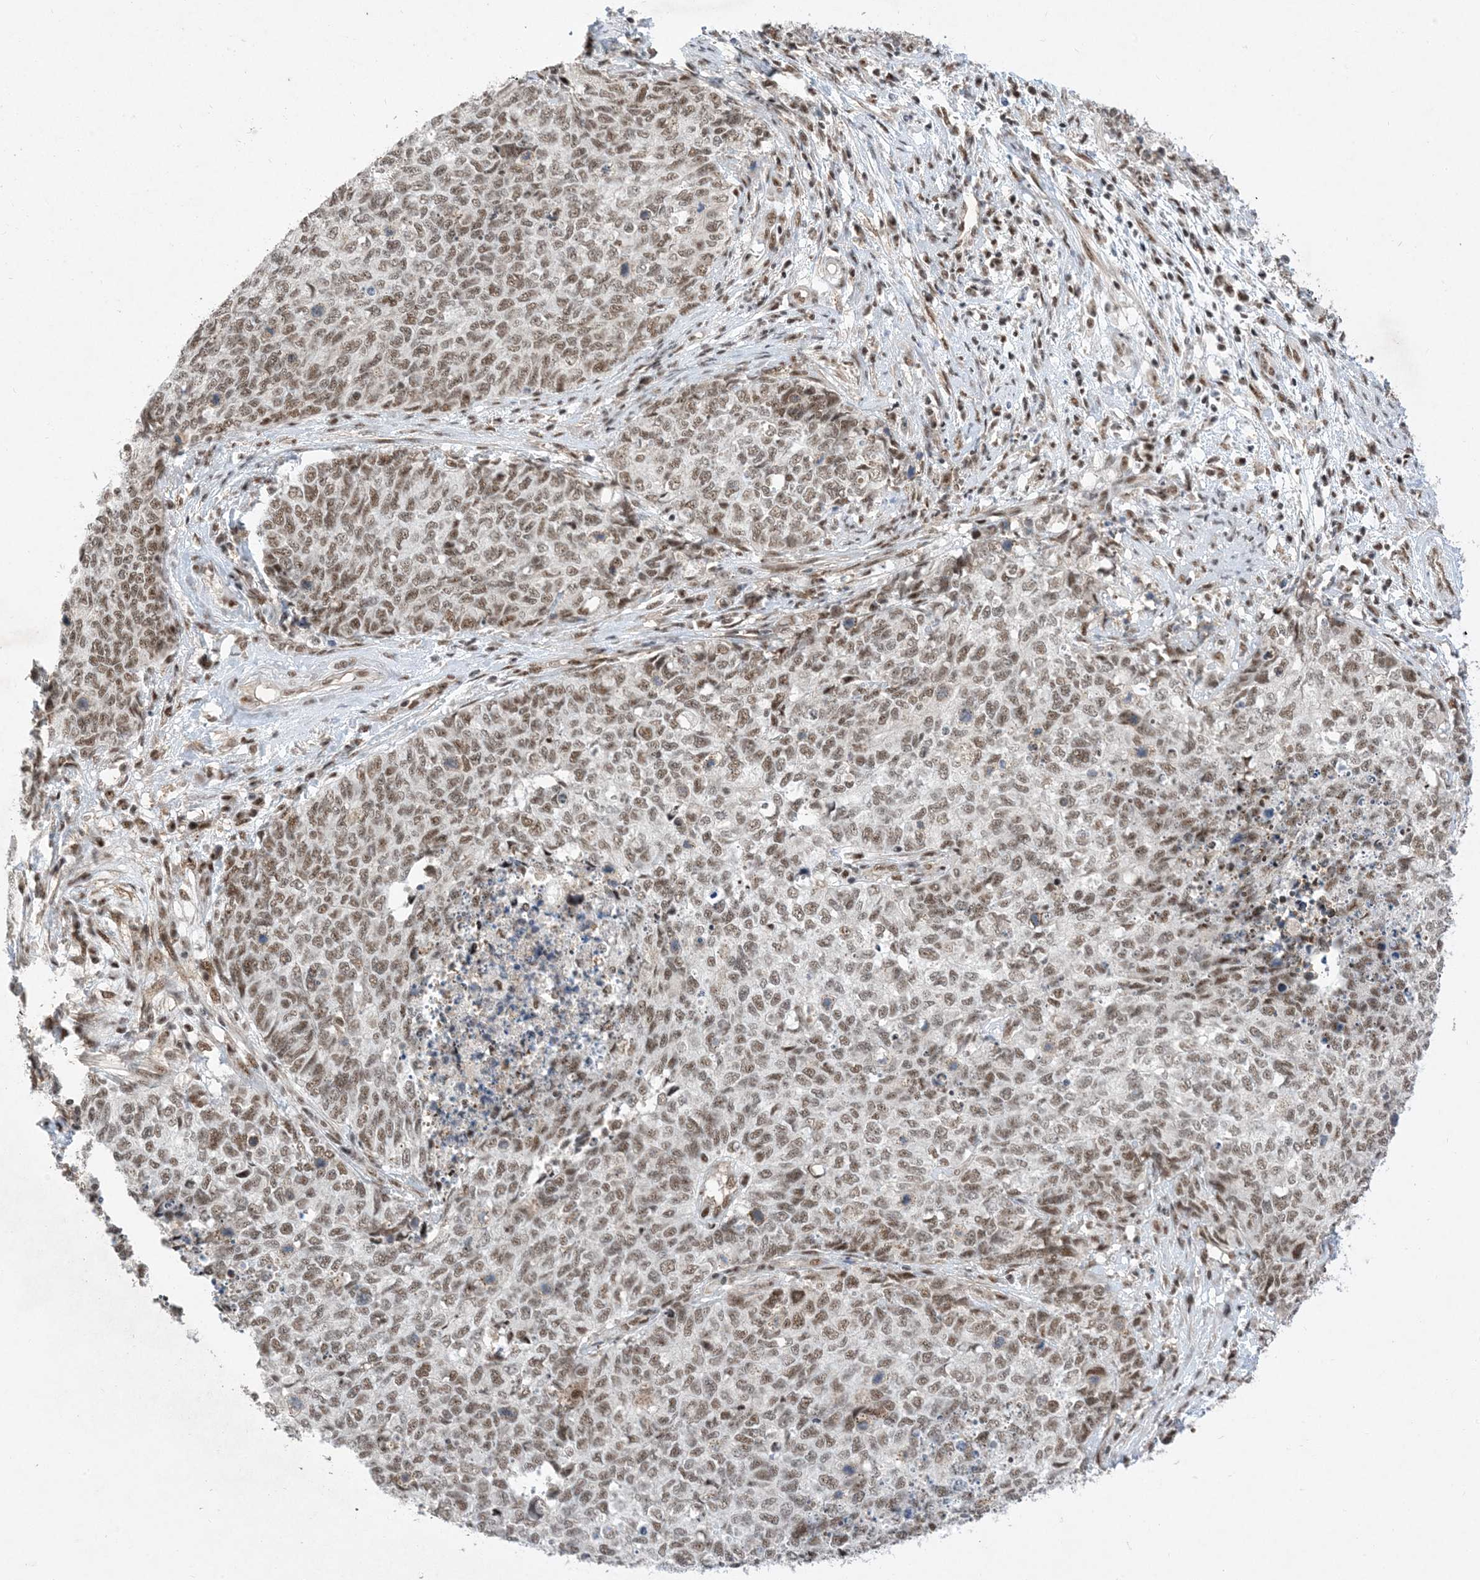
{"staining": {"intensity": "moderate", "quantity": ">75%", "location": "nuclear"}, "tissue": "cervical cancer", "cell_type": "Tumor cells", "image_type": "cancer", "snomed": [{"axis": "morphology", "description": "Squamous cell carcinoma, NOS"}, {"axis": "topography", "description": "Cervix"}], "caption": "Tumor cells demonstrate moderate nuclear staining in about >75% of cells in cervical cancer (squamous cell carcinoma). (DAB IHC, brown staining for protein, blue staining for nuclei).", "gene": "SF3A3", "patient": {"sex": "female", "age": 63}}